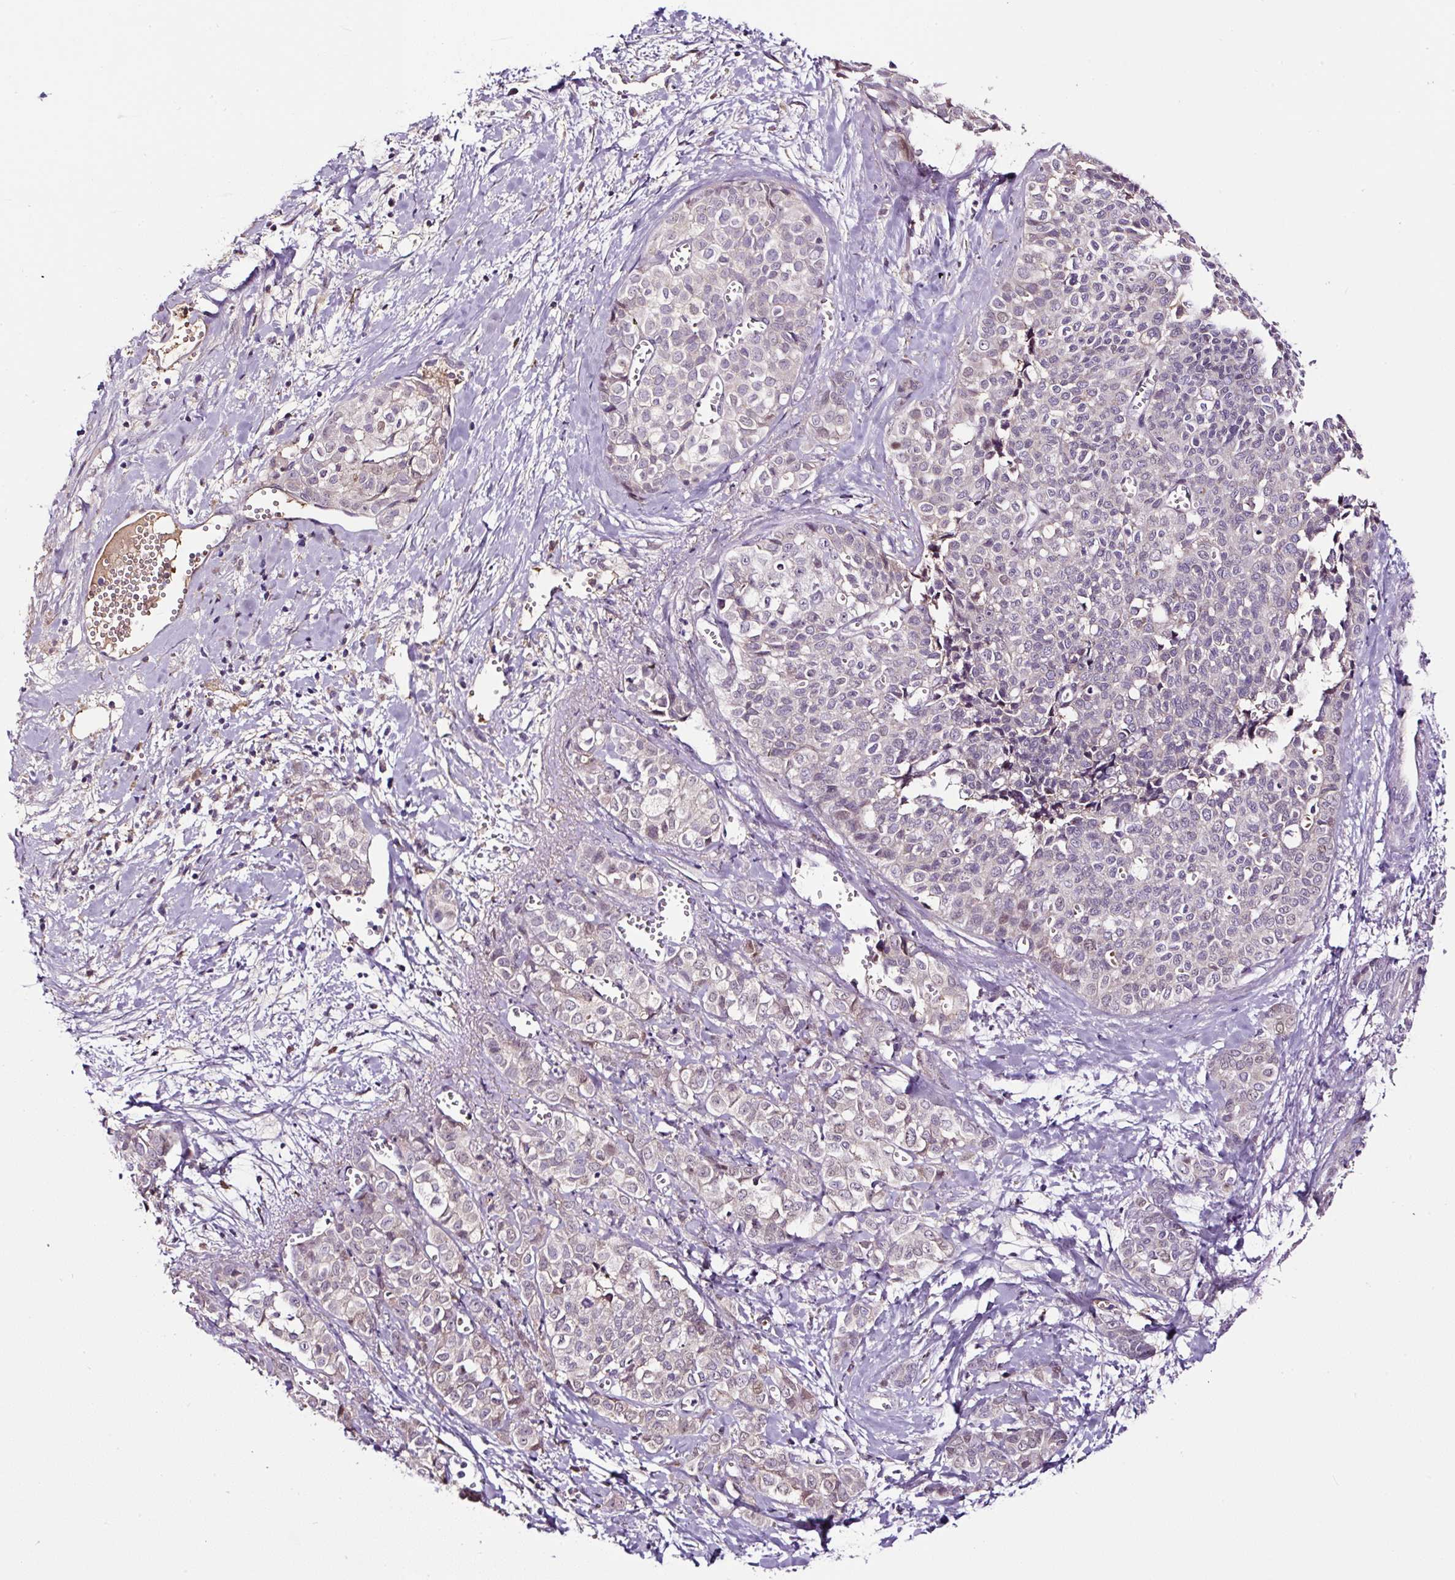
{"staining": {"intensity": "negative", "quantity": "none", "location": "none"}, "tissue": "liver cancer", "cell_type": "Tumor cells", "image_type": "cancer", "snomed": [{"axis": "morphology", "description": "Cholangiocarcinoma"}, {"axis": "topography", "description": "Liver"}], "caption": "The immunohistochemistry (IHC) photomicrograph has no significant expression in tumor cells of liver cancer tissue. (Stains: DAB (3,3'-diaminobenzidine) immunohistochemistry (IHC) with hematoxylin counter stain, Microscopy: brightfield microscopy at high magnification).", "gene": "LRRC24", "patient": {"sex": "female", "age": 77}}